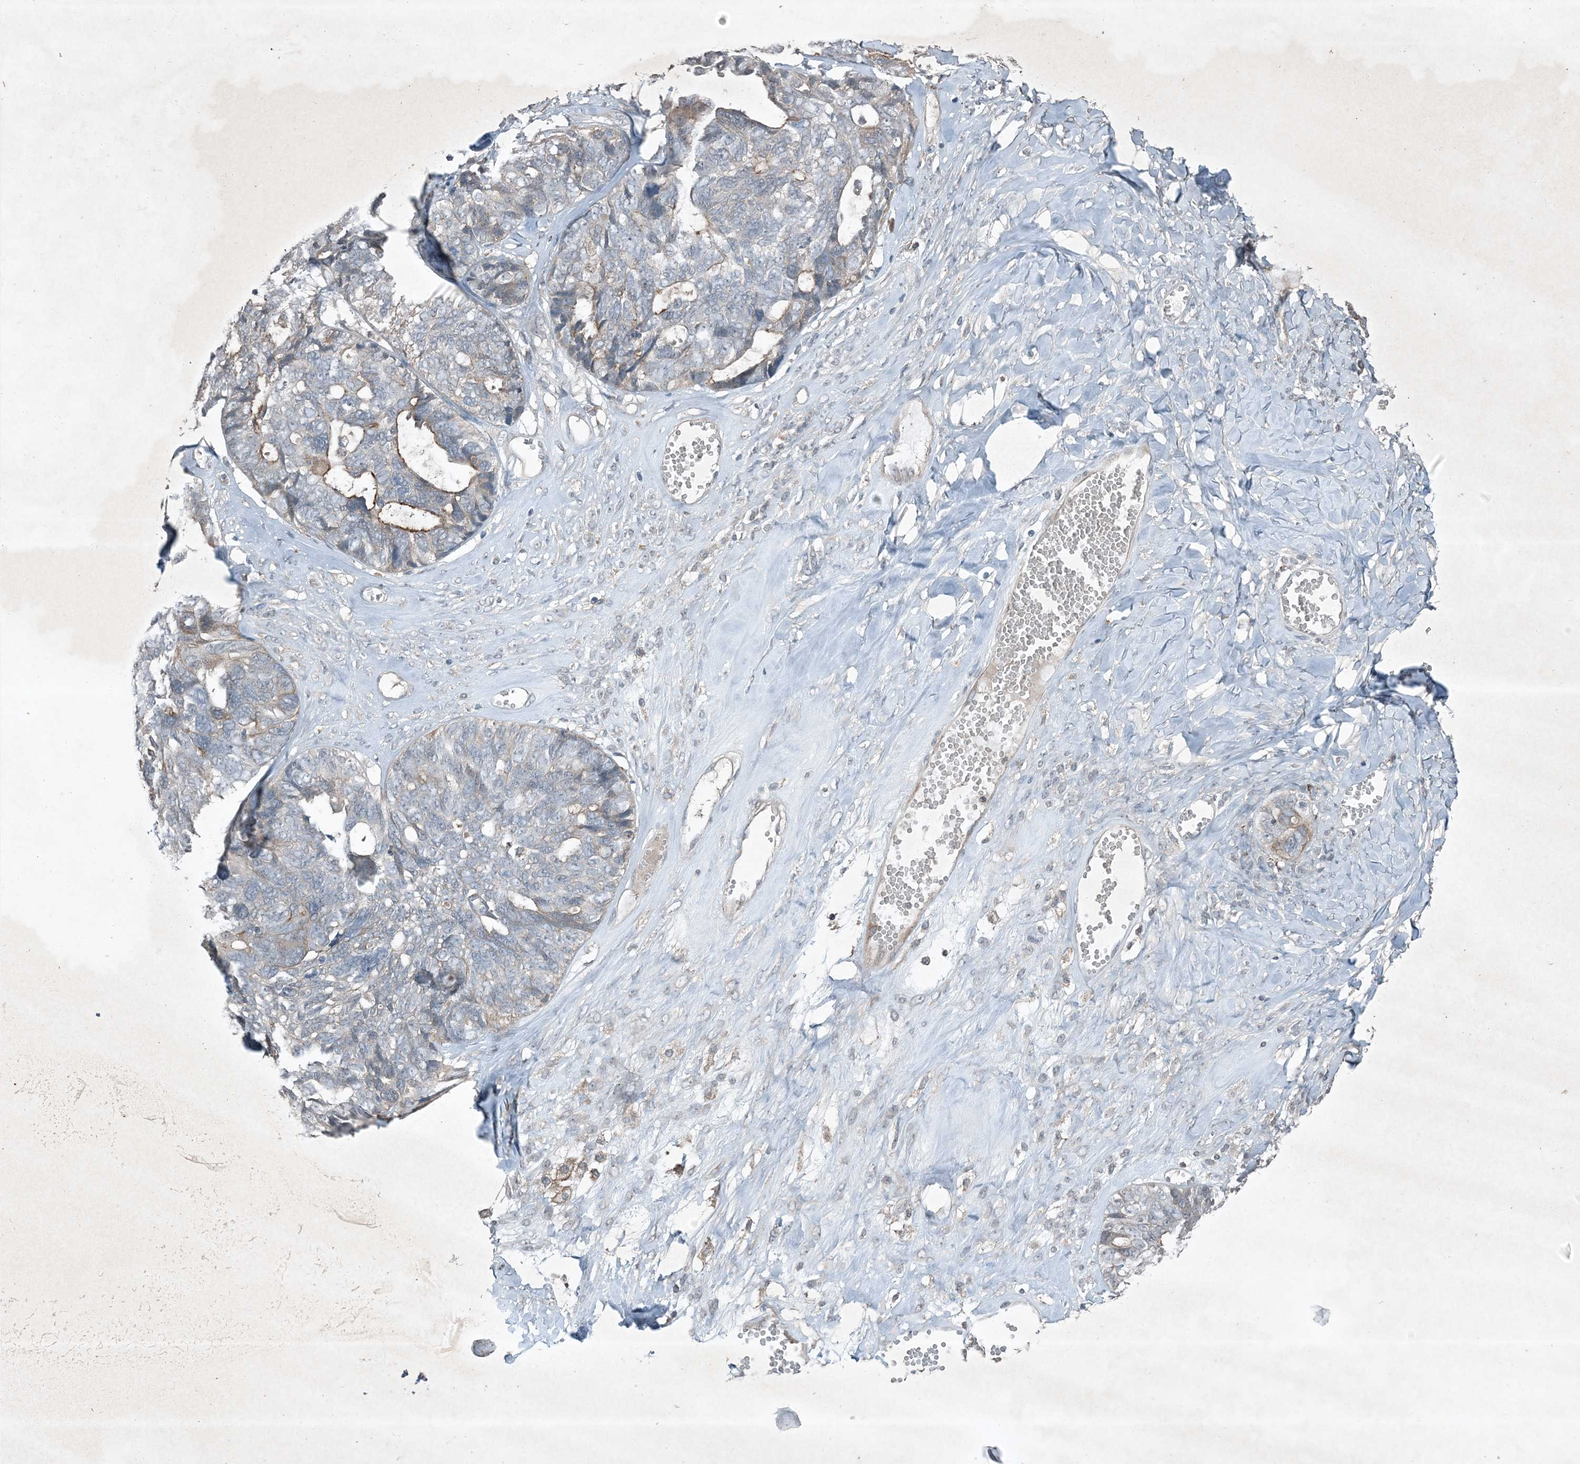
{"staining": {"intensity": "weak", "quantity": "<25%", "location": "cytoplasmic/membranous"}, "tissue": "ovarian cancer", "cell_type": "Tumor cells", "image_type": "cancer", "snomed": [{"axis": "morphology", "description": "Cystadenocarcinoma, serous, NOS"}, {"axis": "topography", "description": "Ovary"}], "caption": "There is no significant expression in tumor cells of ovarian serous cystadenocarcinoma.", "gene": "MDN1", "patient": {"sex": "female", "age": 79}}